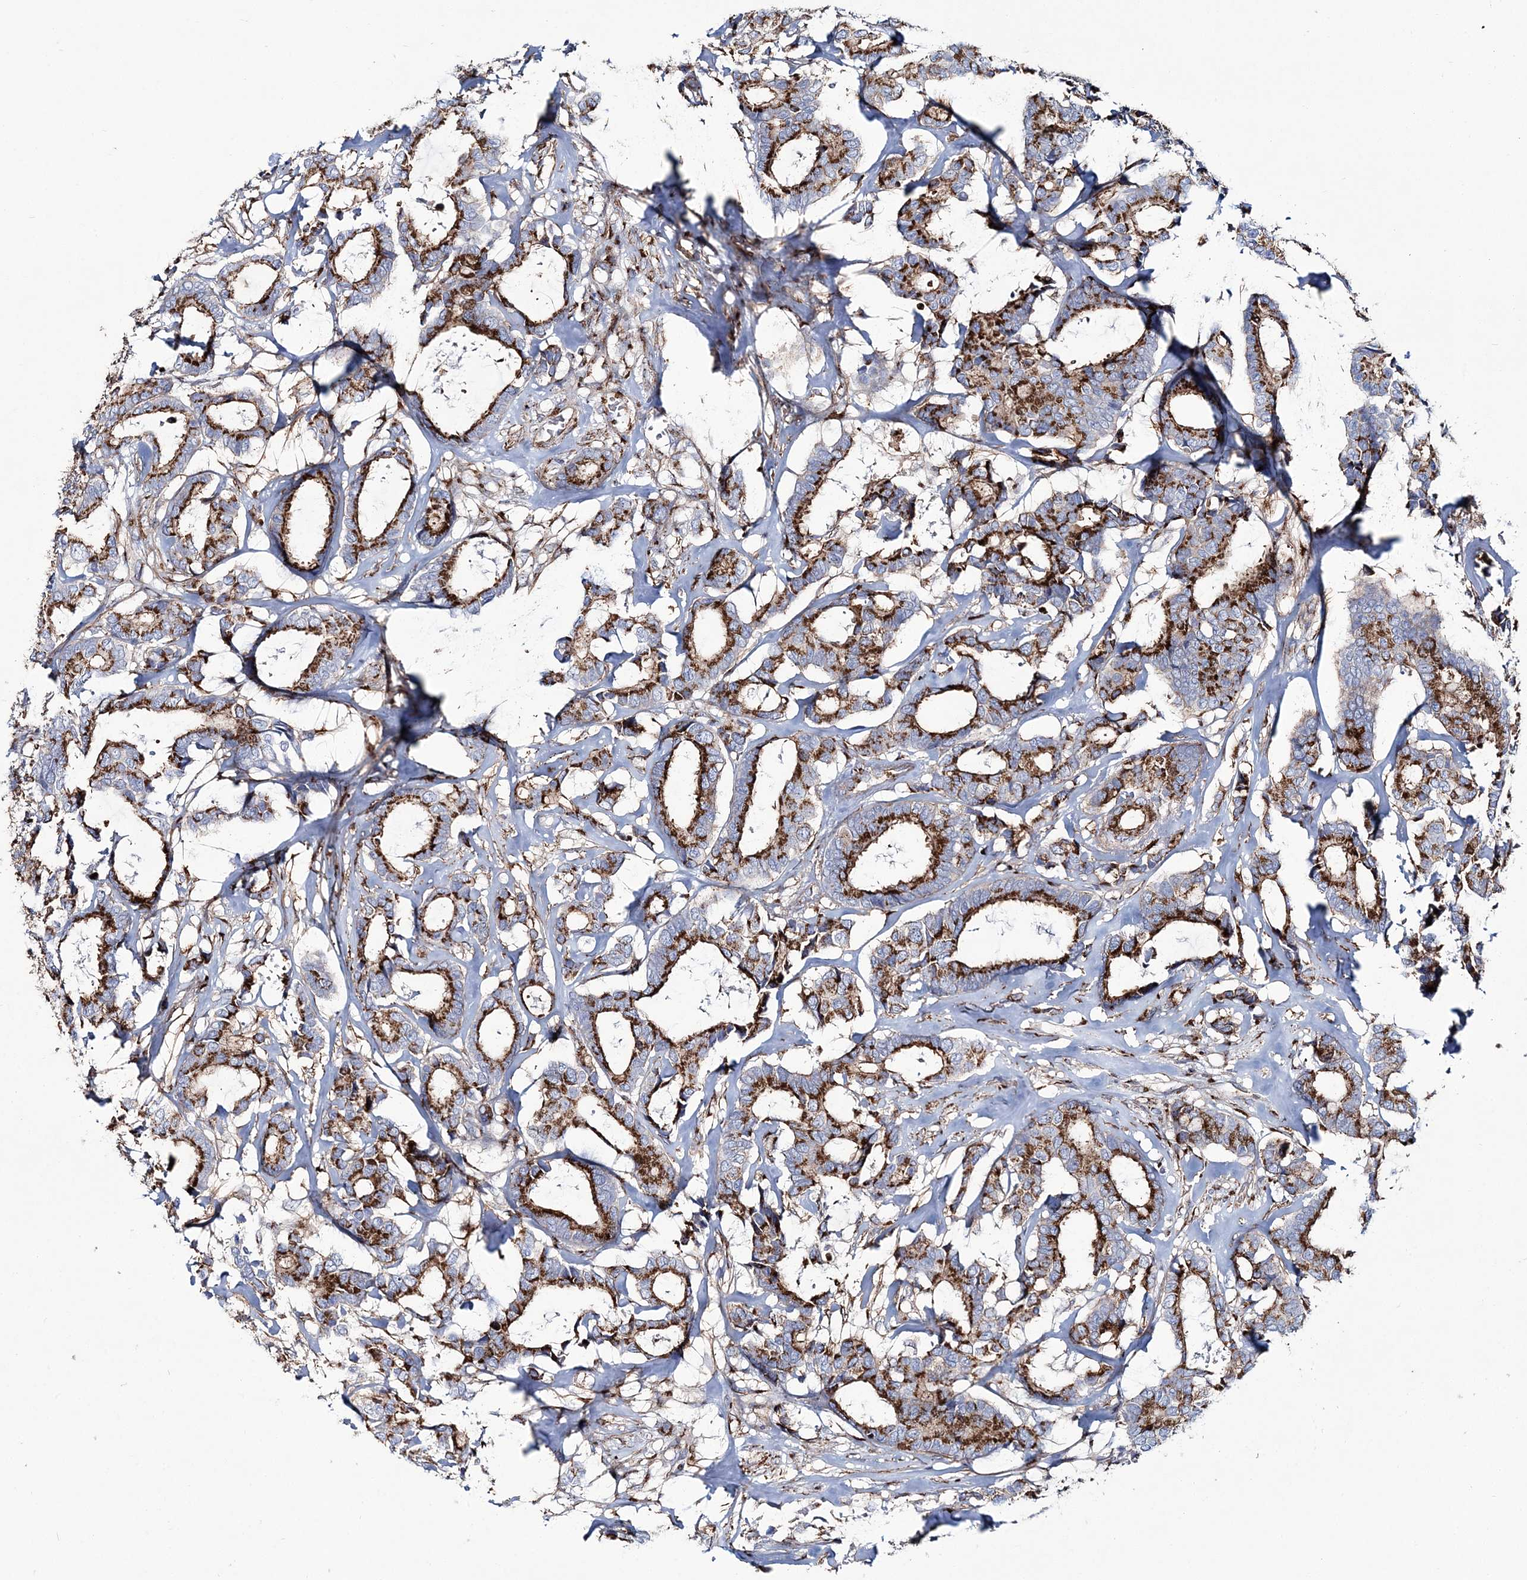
{"staining": {"intensity": "strong", "quantity": ">75%", "location": "cytoplasmic/membranous"}, "tissue": "breast cancer", "cell_type": "Tumor cells", "image_type": "cancer", "snomed": [{"axis": "morphology", "description": "Duct carcinoma"}, {"axis": "topography", "description": "Breast"}], "caption": "Breast cancer (infiltrating ductal carcinoma) tissue exhibits strong cytoplasmic/membranous staining in approximately >75% of tumor cells Using DAB (brown) and hematoxylin (blue) stains, captured at high magnification using brightfield microscopy.", "gene": "MAN1A2", "patient": {"sex": "female", "age": 87}}